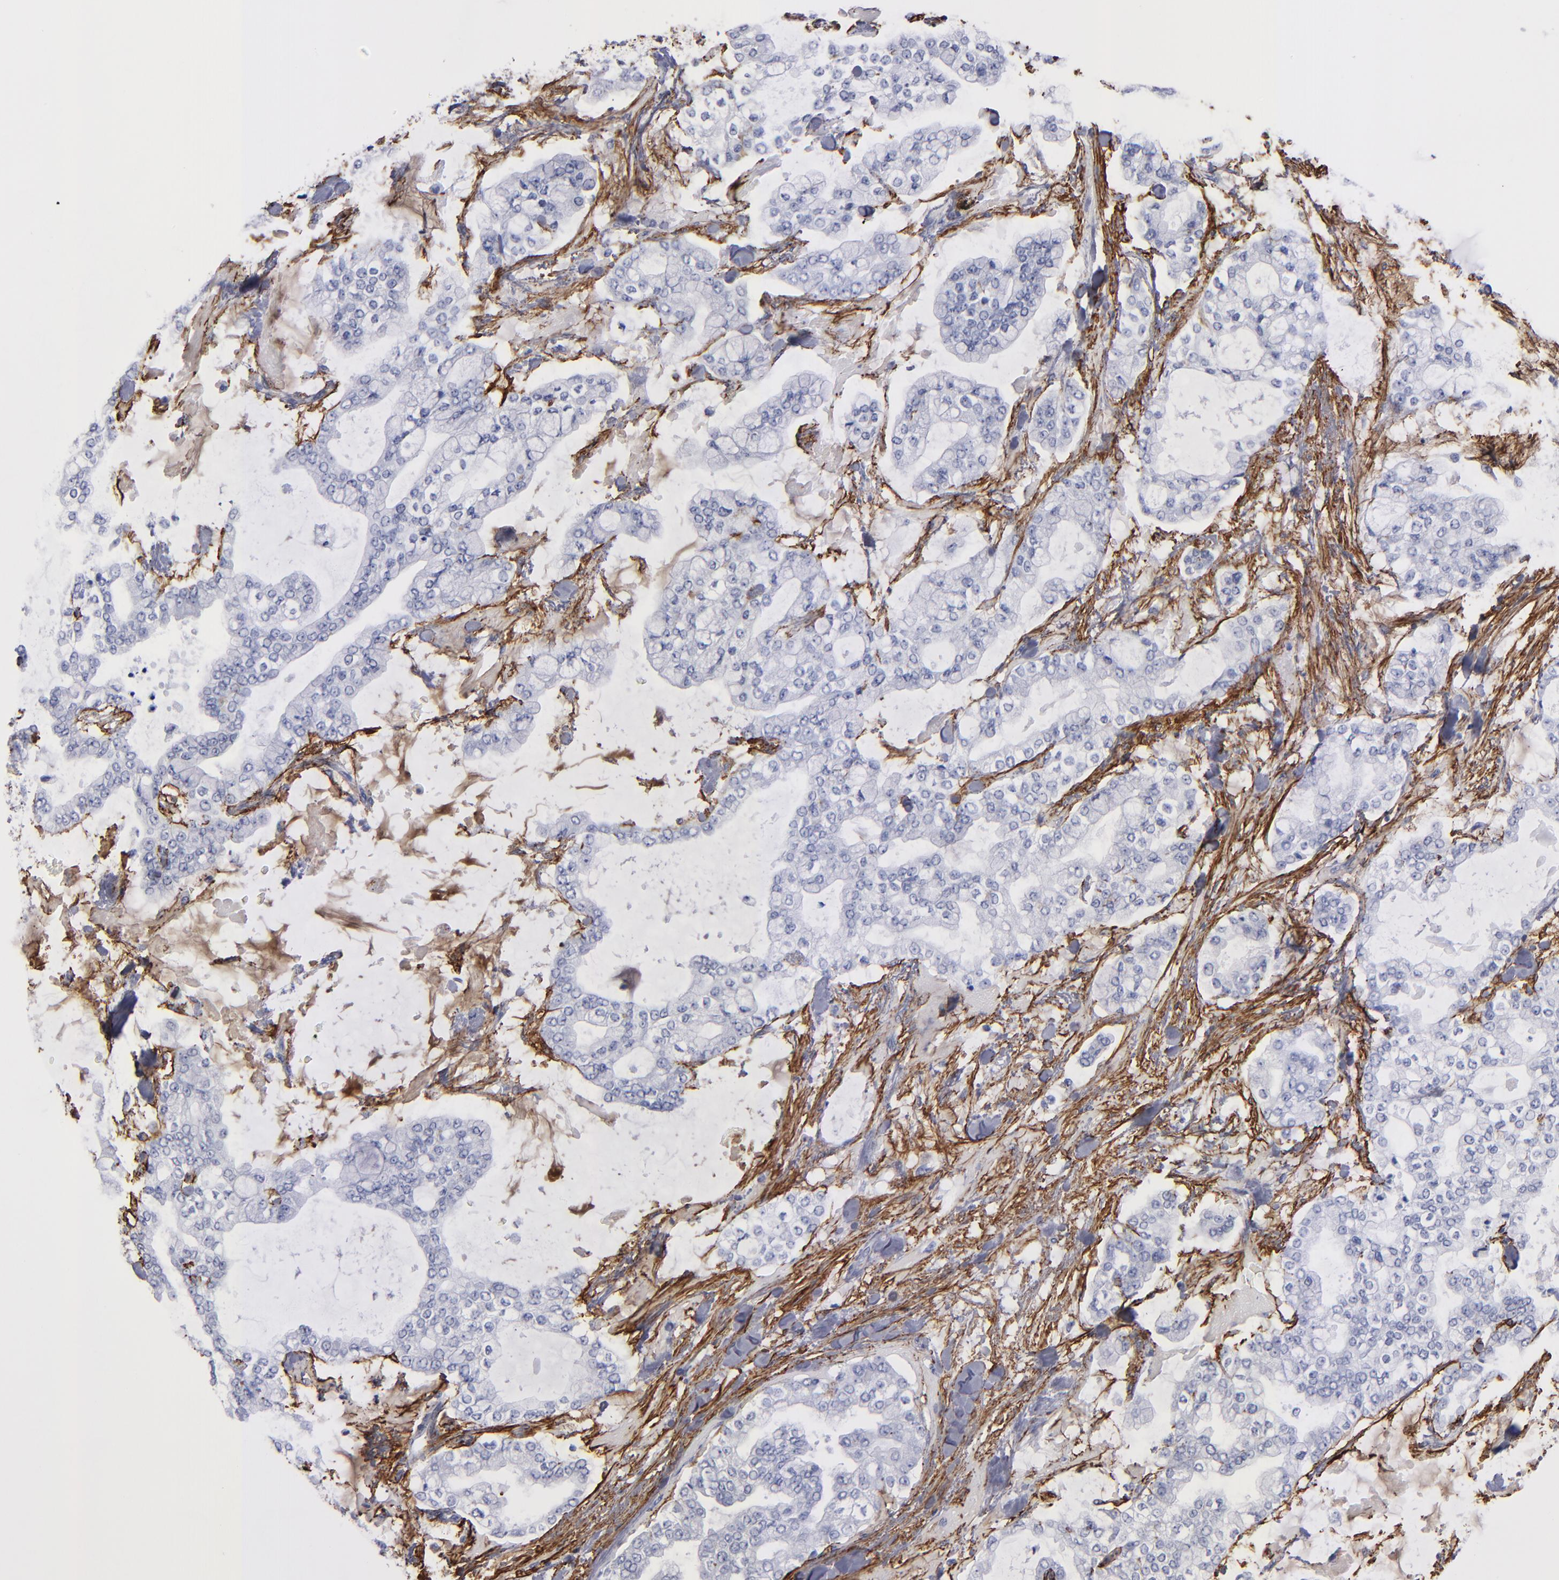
{"staining": {"intensity": "negative", "quantity": "none", "location": "none"}, "tissue": "stomach cancer", "cell_type": "Tumor cells", "image_type": "cancer", "snomed": [{"axis": "morphology", "description": "Normal tissue, NOS"}, {"axis": "morphology", "description": "Adenocarcinoma, NOS"}, {"axis": "topography", "description": "Stomach, upper"}, {"axis": "topography", "description": "Stomach"}], "caption": "An immunohistochemistry (IHC) histopathology image of adenocarcinoma (stomach) is shown. There is no staining in tumor cells of adenocarcinoma (stomach). (Immunohistochemistry (ihc), brightfield microscopy, high magnification).", "gene": "EMILIN1", "patient": {"sex": "male", "age": 76}}